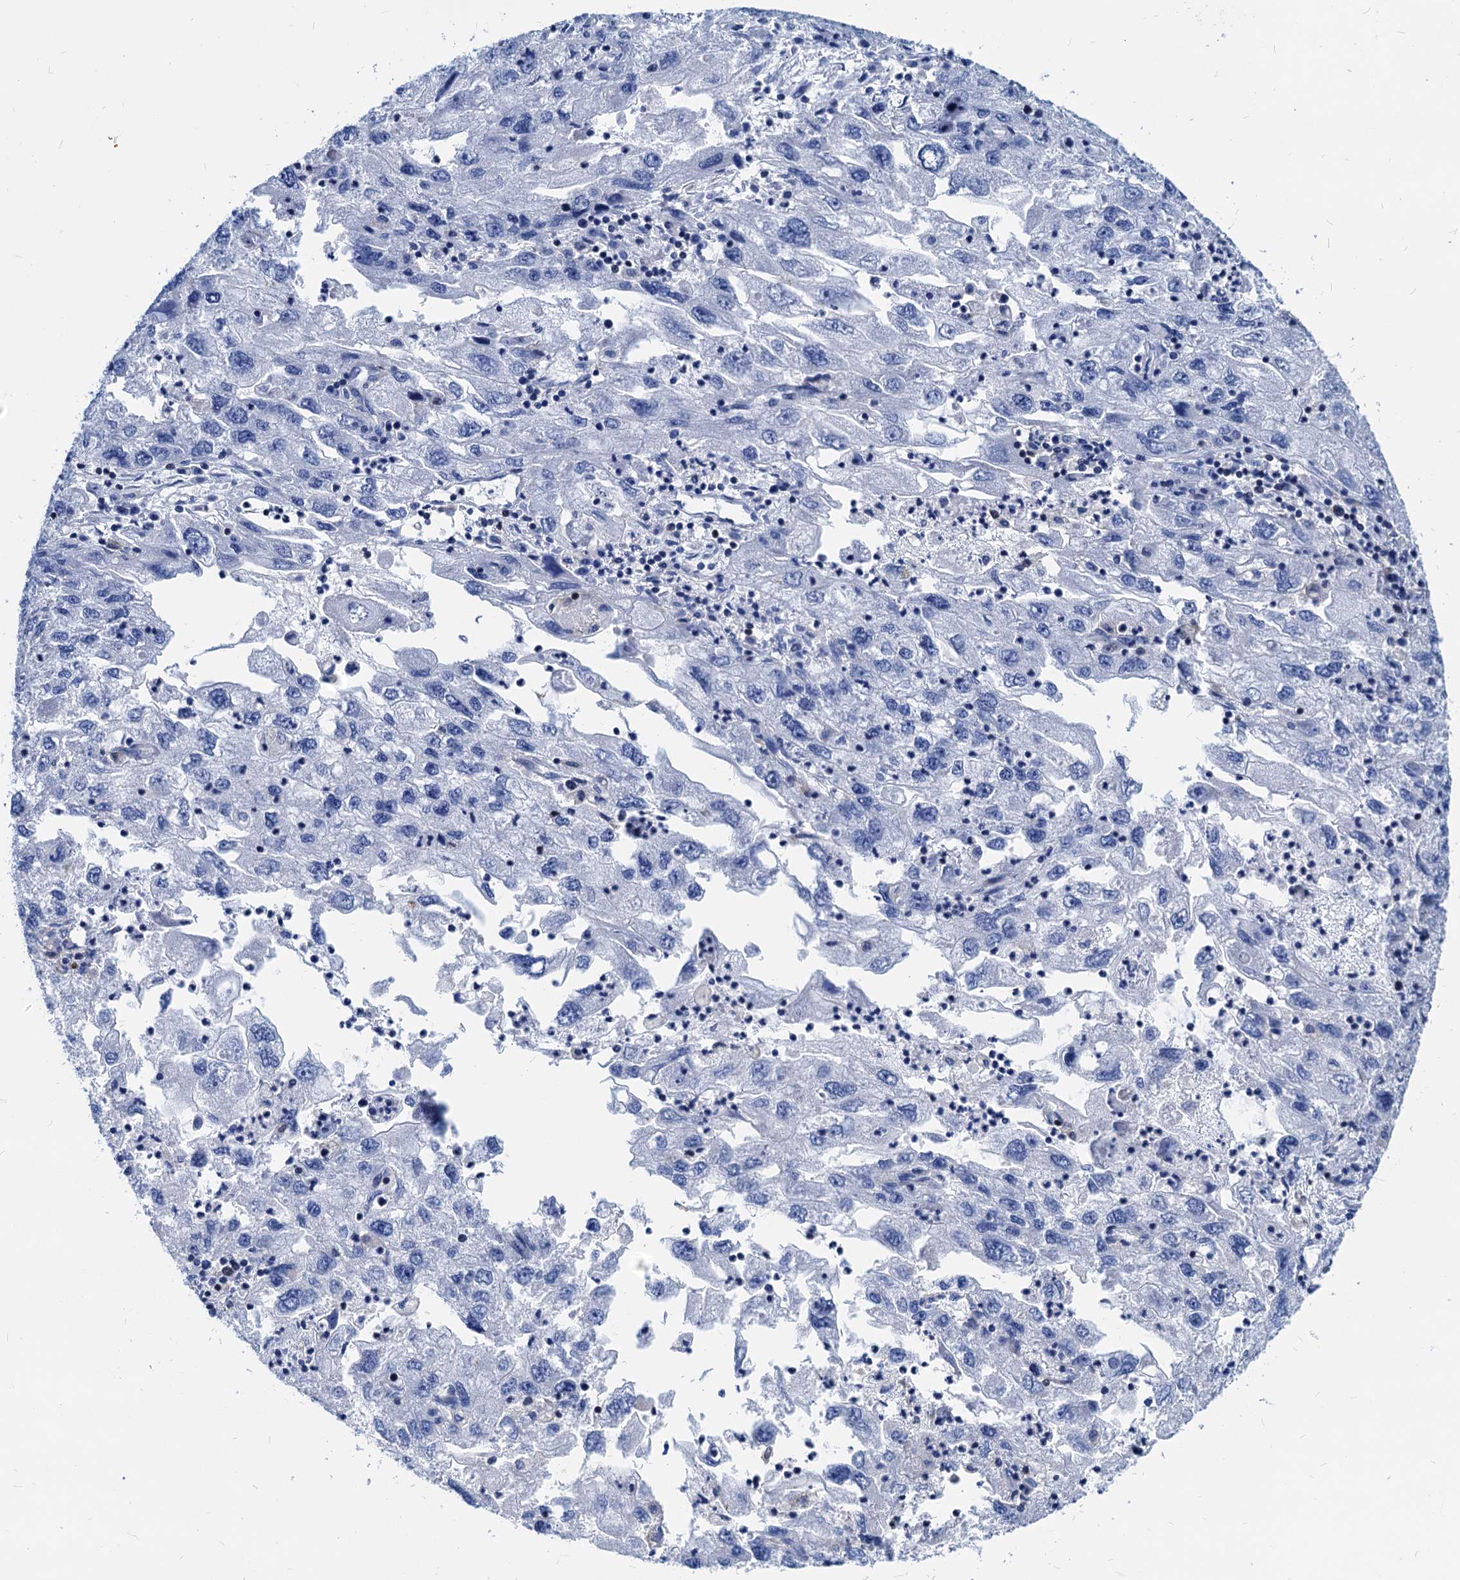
{"staining": {"intensity": "negative", "quantity": "none", "location": "none"}, "tissue": "endometrial cancer", "cell_type": "Tumor cells", "image_type": "cancer", "snomed": [{"axis": "morphology", "description": "Adenocarcinoma, NOS"}, {"axis": "topography", "description": "Endometrium"}], "caption": "Immunohistochemistry of endometrial cancer displays no expression in tumor cells.", "gene": "LCP2", "patient": {"sex": "female", "age": 49}}